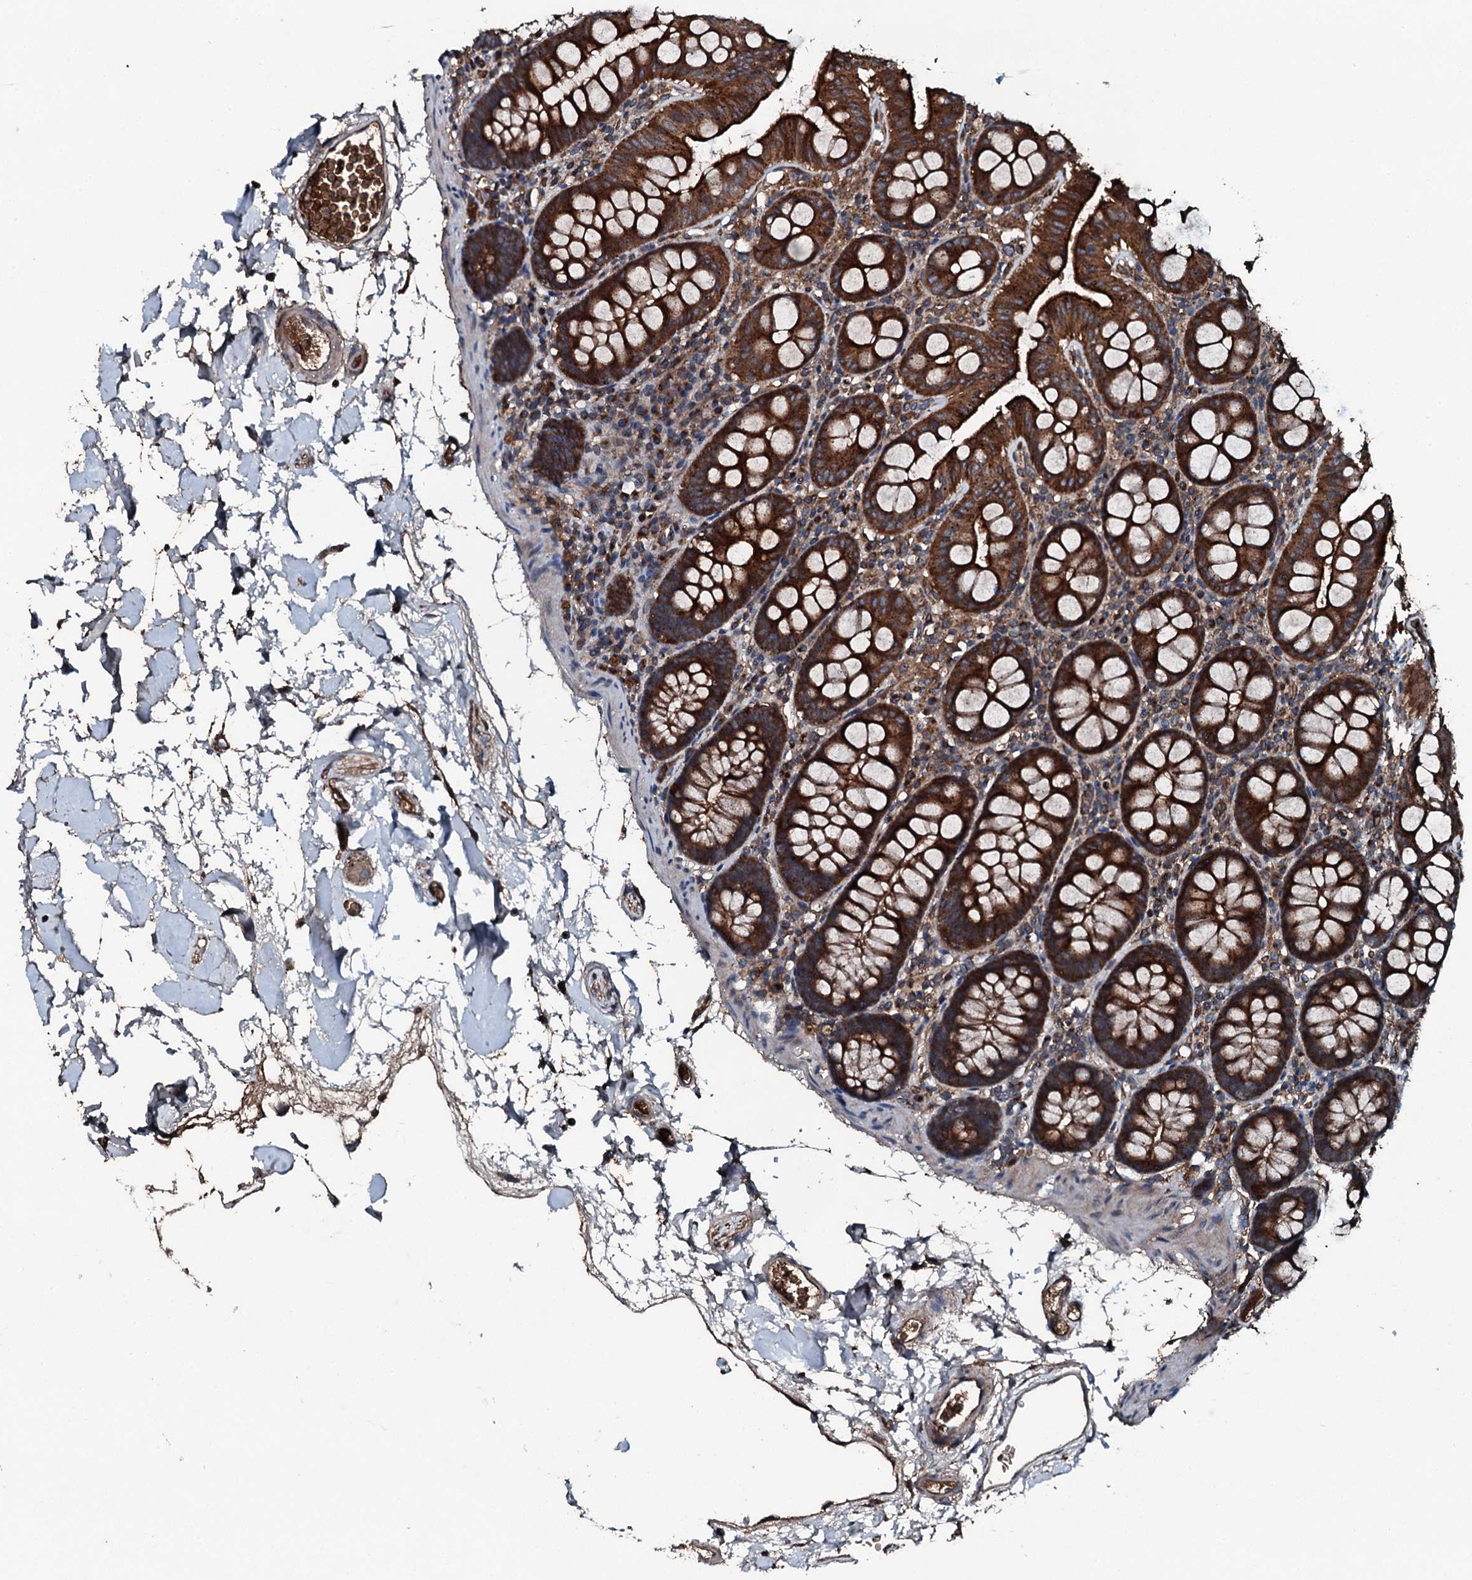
{"staining": {"intensity": "moderate", "quantity": ">75%", "location": "cytoplasmic/membranous"}, "tissue": "colon", "cell_type": "Endothelial cells", "image_type": "normal", "snomed": [{"axis": "morphology", "description": "Normal tissue, NOS"}, {"axis": "topography", "description": "Colon"}], "caption": "Endothelial cells reveal moderate cytoplasmic/membranous expression in about >75% of cells in normal colon.", "gene": "TRIM7", "patient": {"sex": "male", "age": 75}}